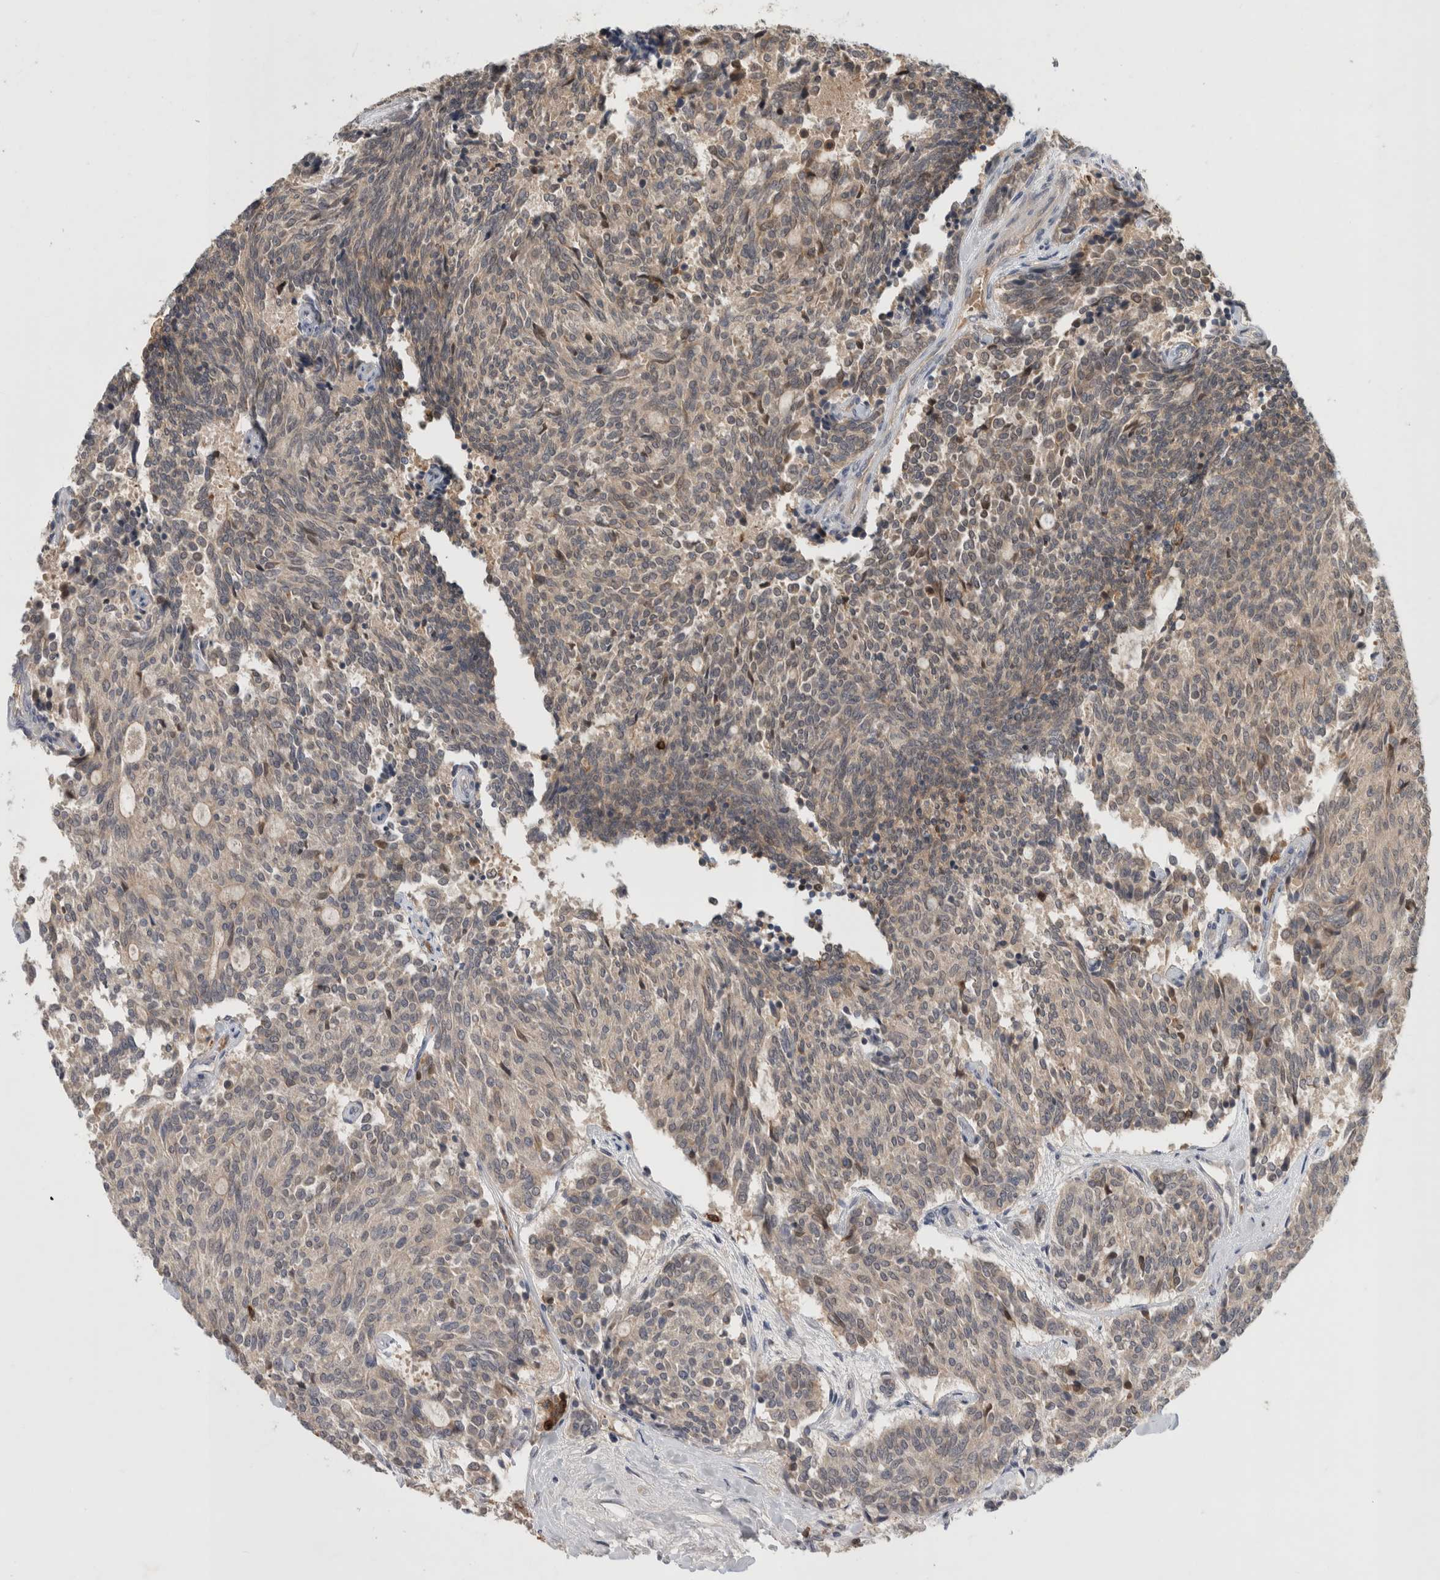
{"staining": {"intensity": "weak", "quantity": "<25%", "location": "cytoplasmic/membranous"}, "tissue": "carcinoid", "cell_type": "Tumor cells", "image_type": "cancer", "snomed": [{"axis": "morphology", "description": "Carcinoid, malignant, NOS"}, {"axis": "topography", "description": "Pancreas"}], "caption": "Malignant carcinoid stained for a protein using immunohistochemistry (IHC) shows no positivity tumor cells.", "gene": "GFRA2", "patient": {"sex": "female", "age": 54}}